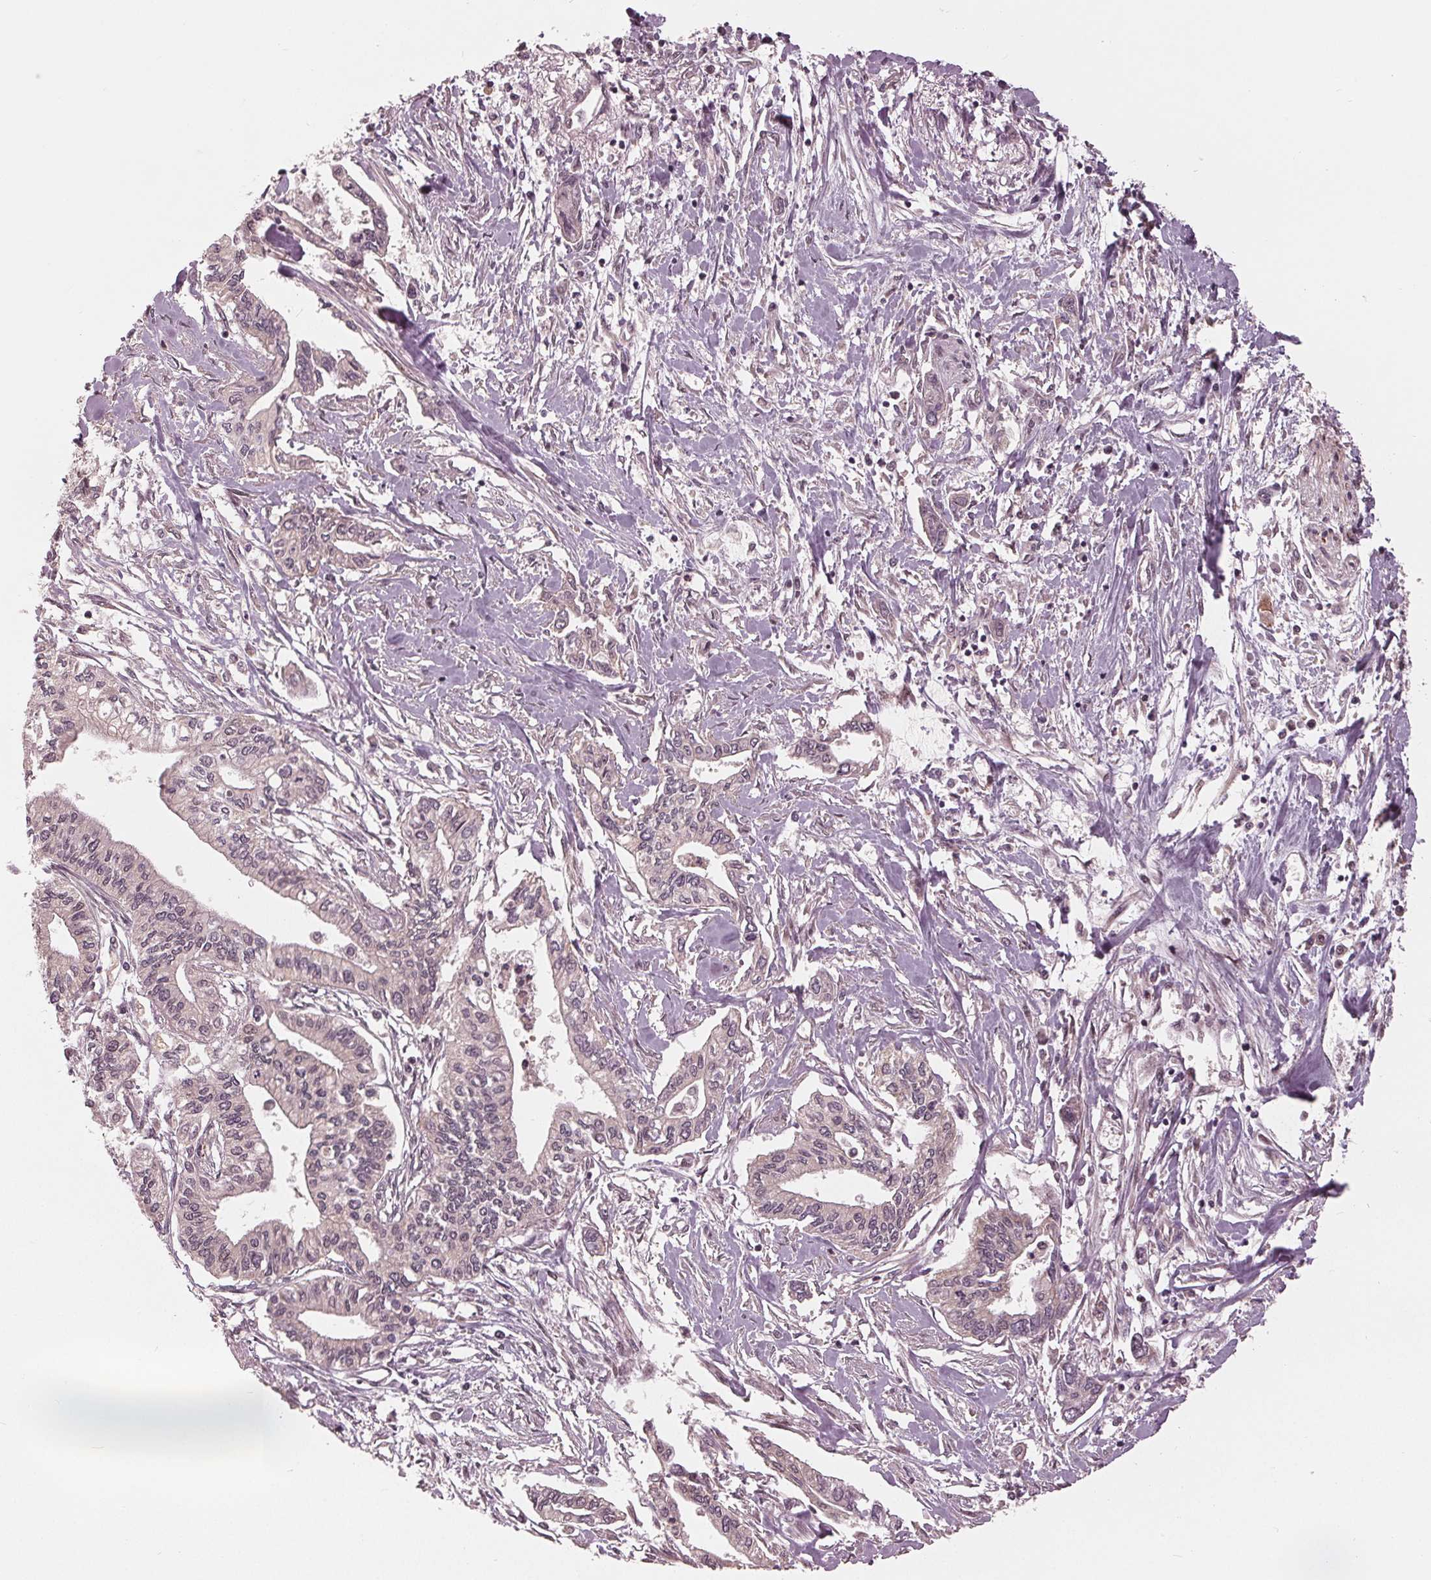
{"staining": {"intensity": "negative", "quantity": "none", "location": "none"}, "tissue": "pancreatic cancer", "cell_type": "Tumor cells", "image_type": "cancer", "snomed": [{"axis": "morphology", "description": "Adenocarcinoma, NOS"}, {"axis": "topography", "description": "Pancreas"}], "caption": "Immunohistochemistry of adenocarcinoma (pancreatic) demonstrates no positivity in tumor cells.", "gene": "ZNF471", "patient": {"sex": "male", "age": 60}}